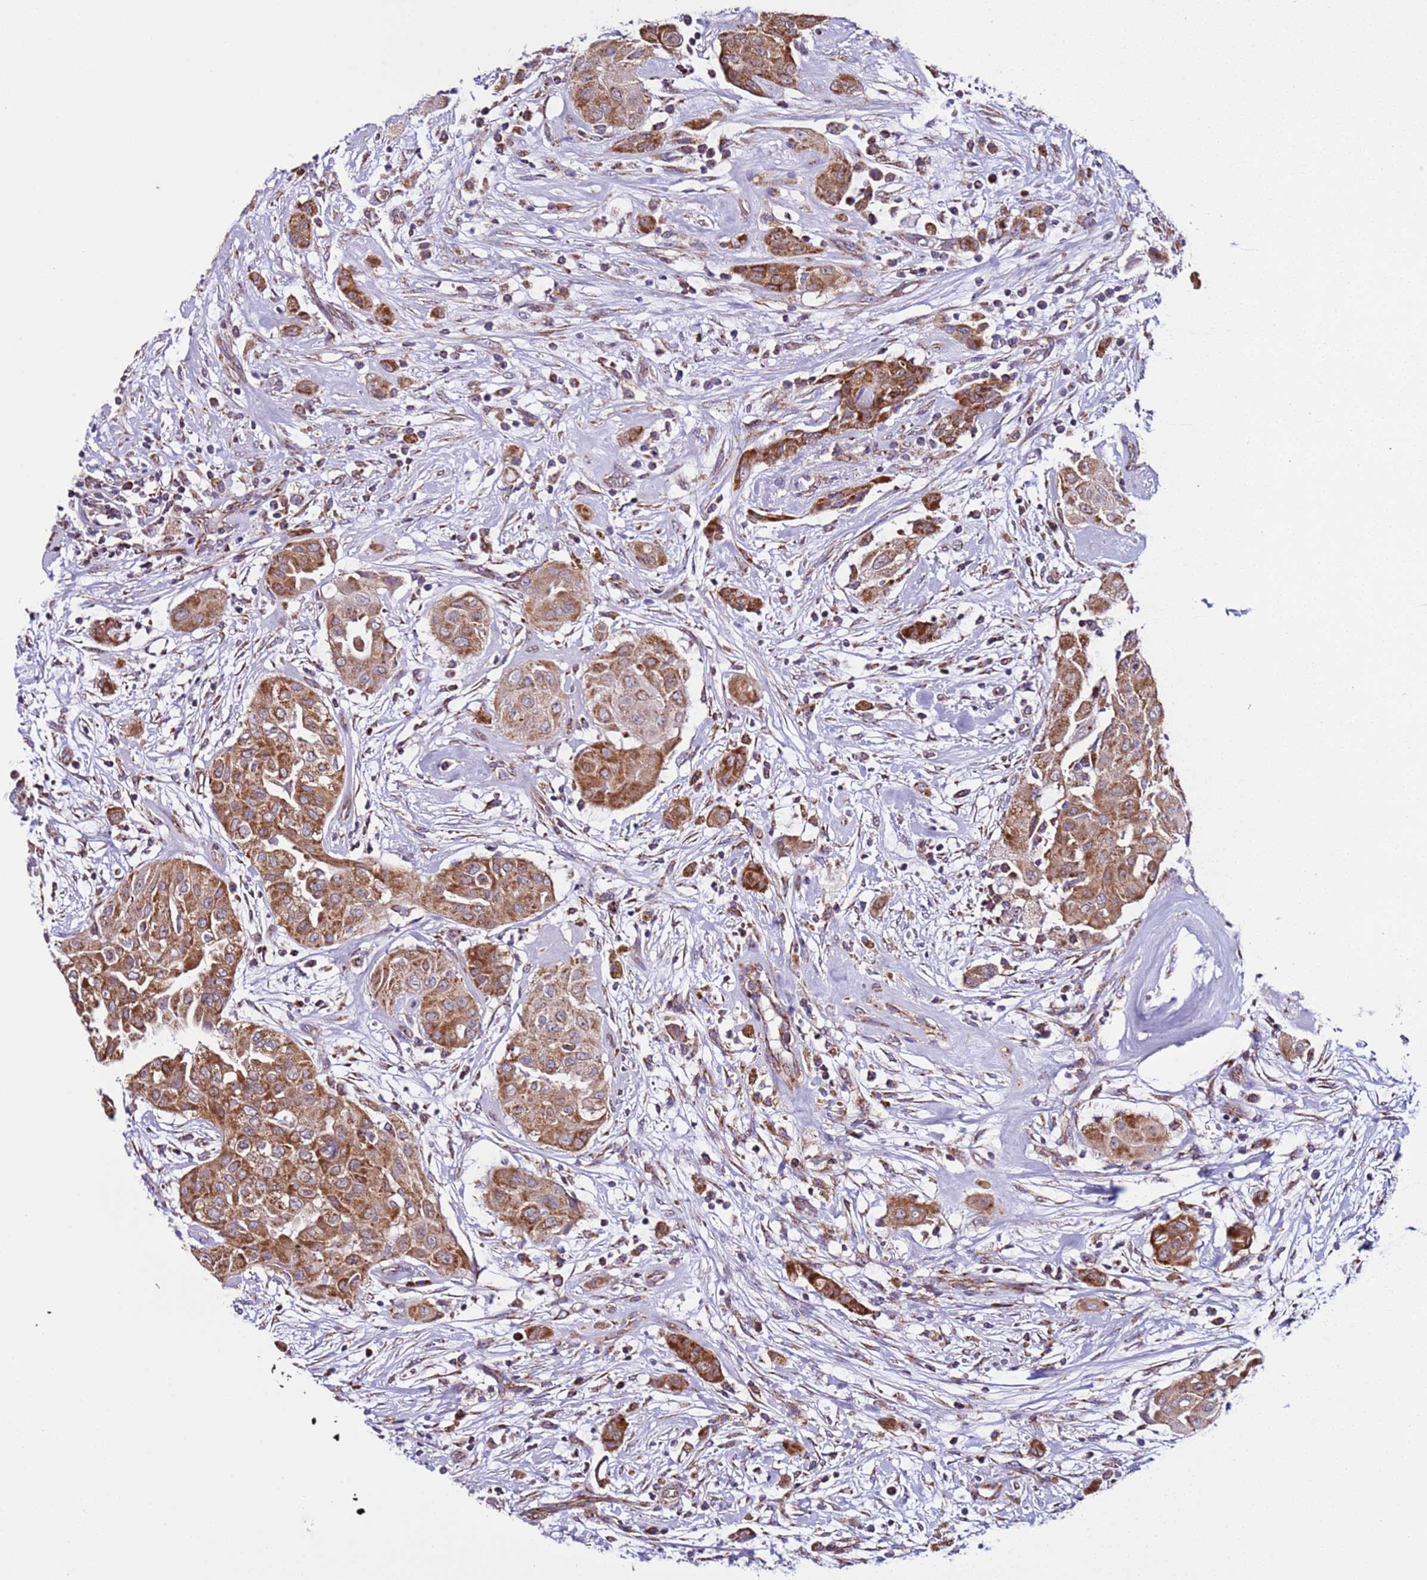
{"staining": {"intensity": "moderate", "quantity": ">75%", "location": "cytoplasmic/membranous"}, "tissue": "thyroid cancer", "cell_type": "Tumor cells", "image_type": "cancer", "snomed": [{"axis": "morphology", "description": "Papillary adenocarcinoma, NOS"}, {"axis": "topography", "description": "Thyroid gland"}], "caption": "Moderate cytoplasmic/membranous expression for a protein is identified in about >75% of tumor cells of thyroid cancer (papillary adenocarcinoma) using immunohistochemistry (IHC).", "gene": "AHI1", "patient": {"sex": "female", "age": 59}}